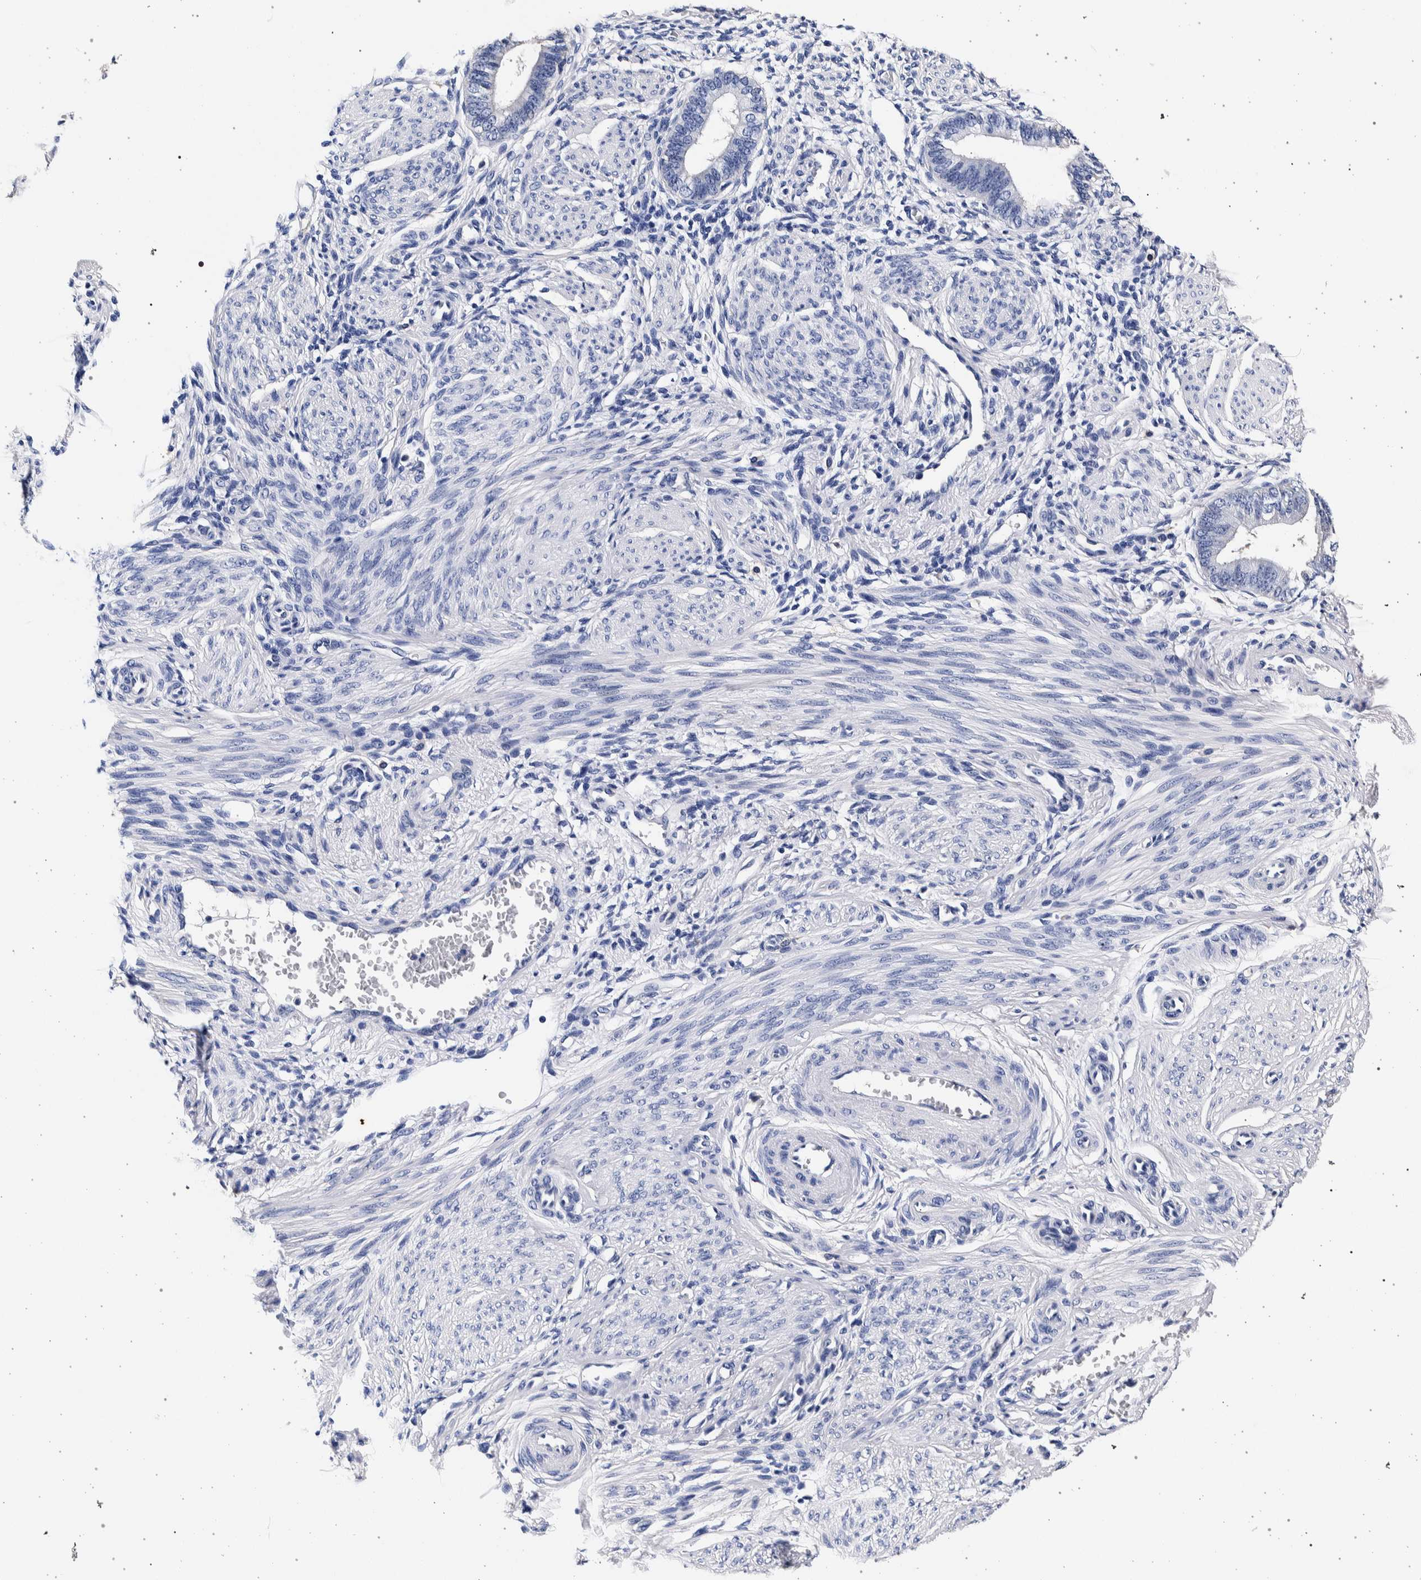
{"staining": {"intensity": "negative", "quantity": "none", "location": "none"}, "tissue": "endometrium", "cell_type": "Cells in endometrial stroma", "image_type": "normal", "snomed": [{"axis": "morphology", "description": "Normal tissue, NOS"}, {"axis": "topography", "description": "Endometrium"}], "caption": "A high-resolution histopathology image shows immunohistochemistry (IHC) staining of normal endometrium, which exhibits no significant staining in cells in endometrial stroma.", "gene": "NIBAN2", "patient": {"sex": "female", "age": 46}}